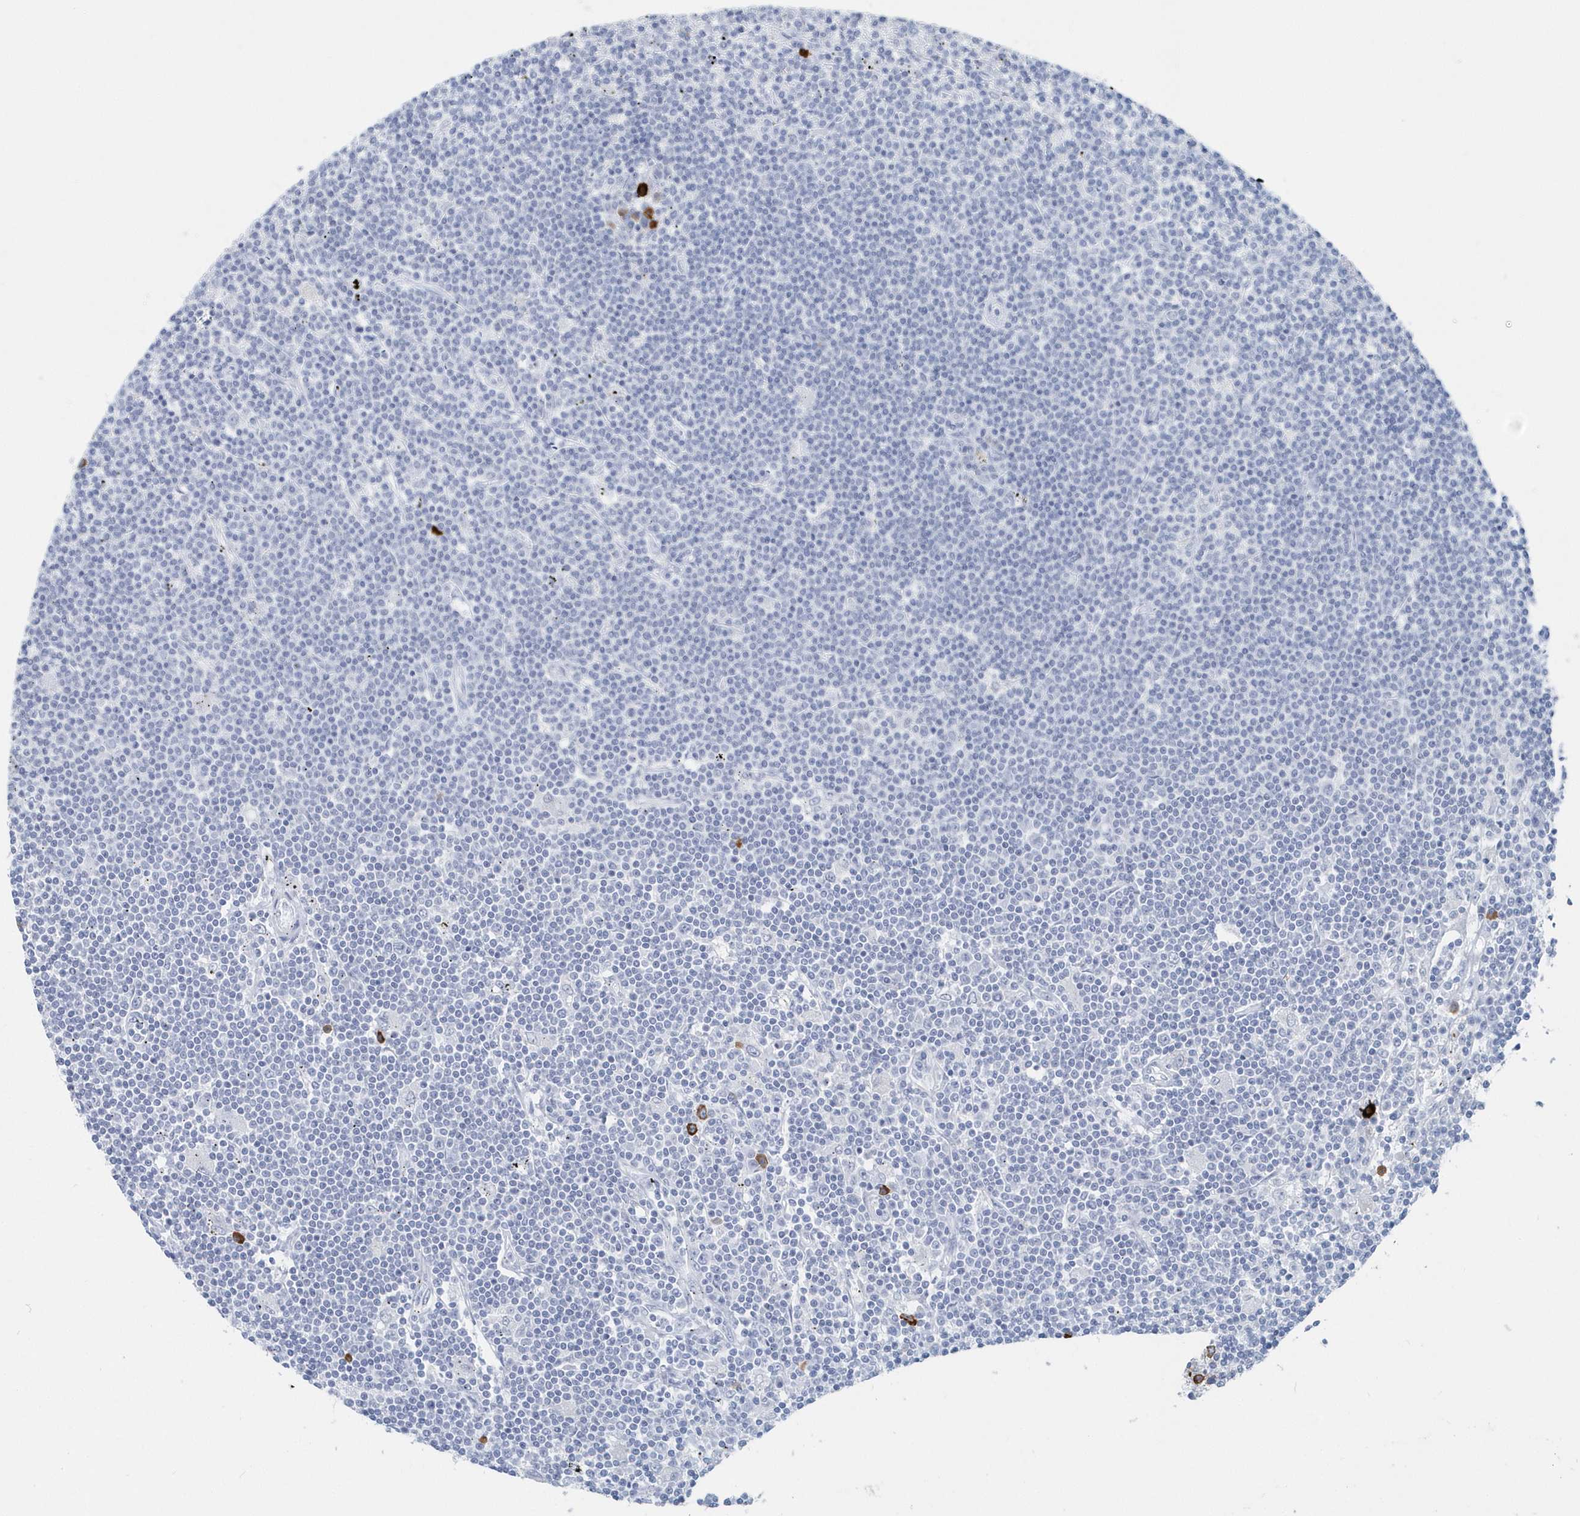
{"staining": {"intensity": "negative", "quantity": "none", "location": "none"}, "tissue": "lymphoma", "cell_type": "Tumor cells", "image_type": "cancer", "snomed": [{"axis": "morphology", "description": "Malignant lymphoma, non-Hodgkin's type, Low grade"}, {"axis": "topography", "description": "Spleen"}], "caption": "Human lymphoma stained for a protein using immunohistochemistry (IHC) shows no expression in tumor cells.", "gene": "JCHAIN", "patient": {"sex": "male", "age": 76}}